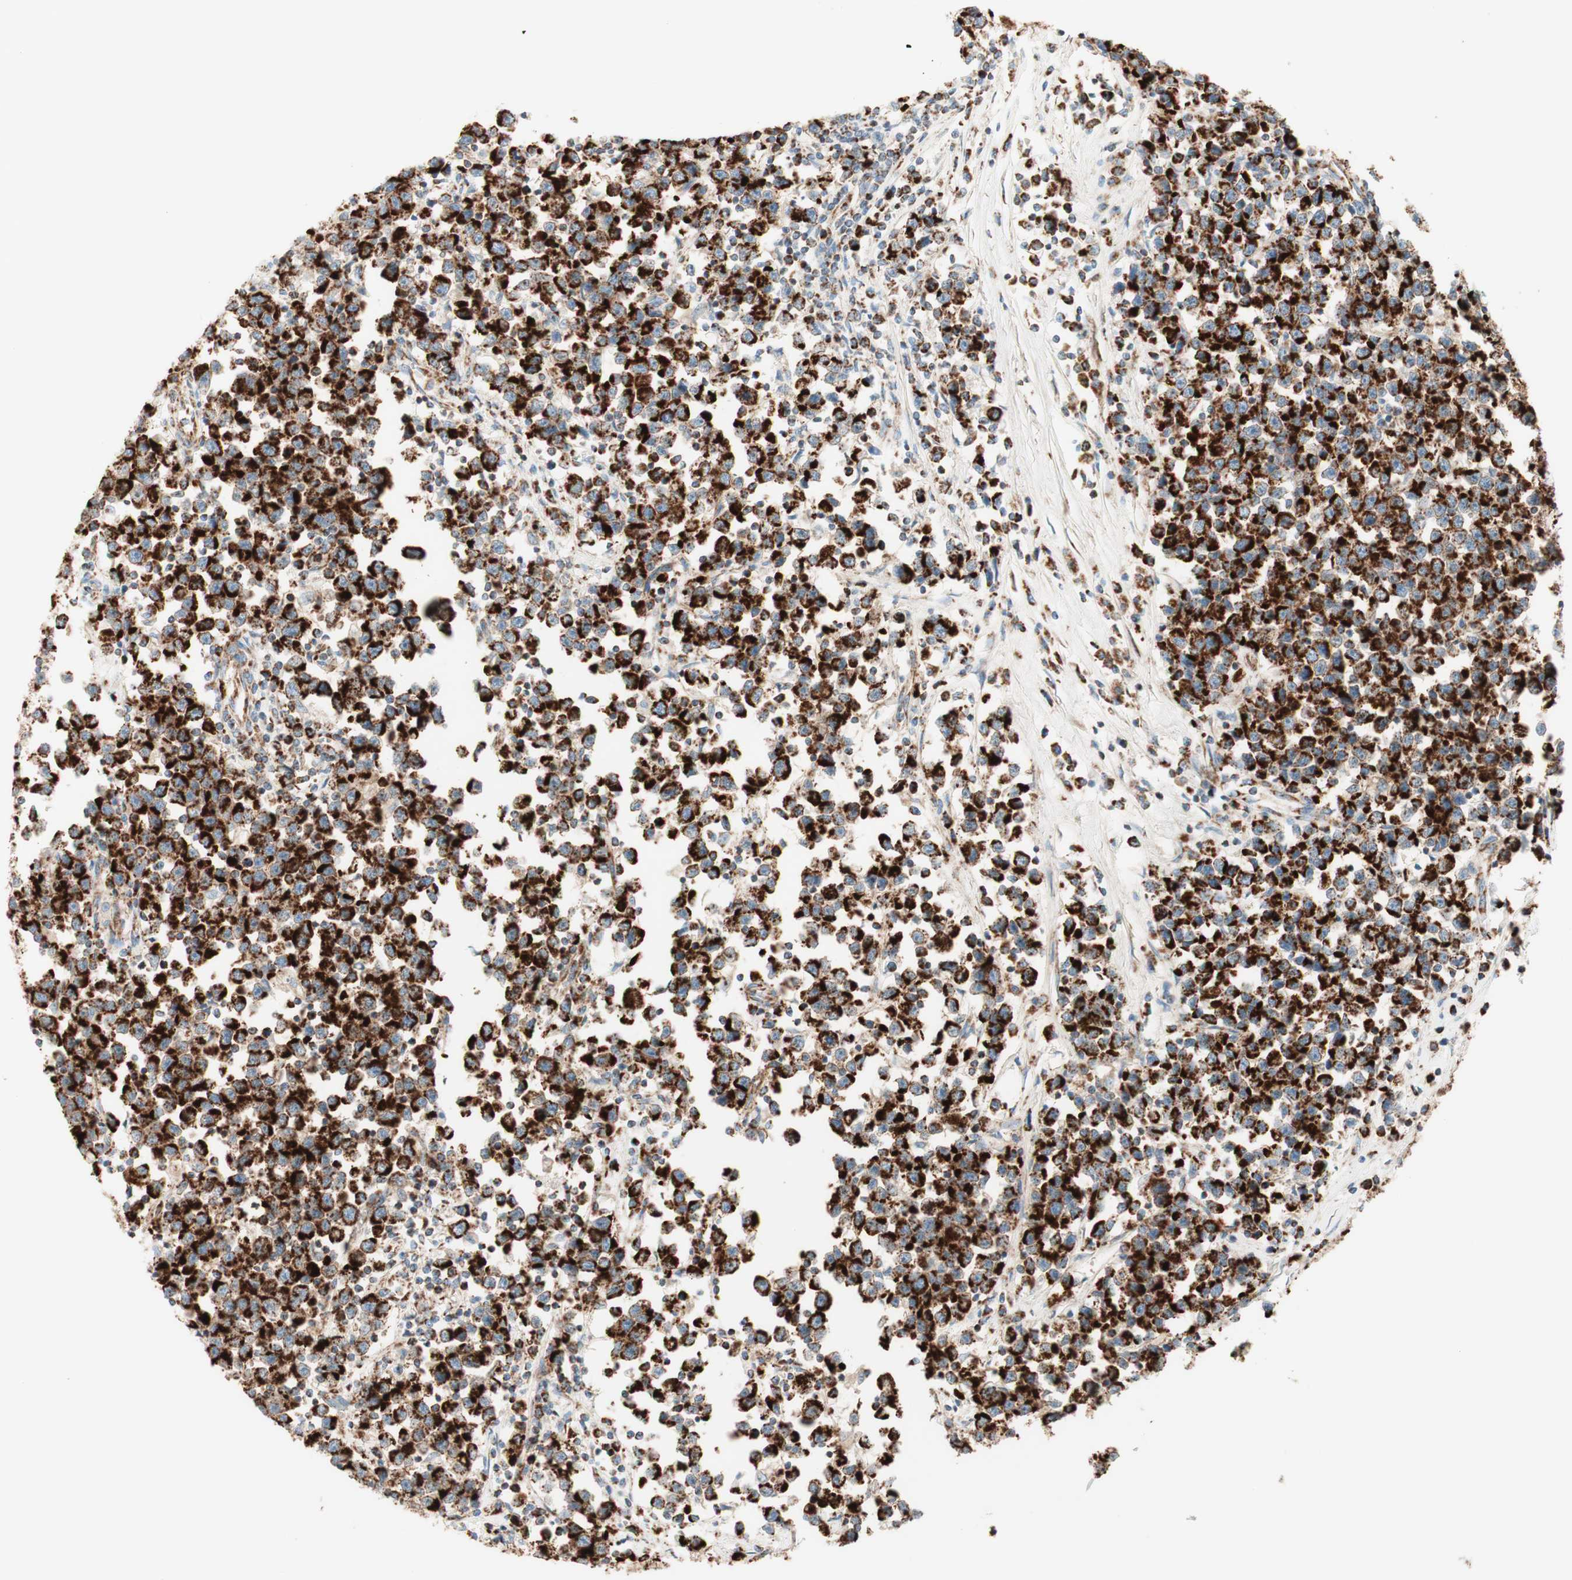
{"staining": {"intensity": "strong", "quantity": ">75%", "location": "cytoplasmic/membranous"}, "tissue": "testis cancer", "cell_type": "Tumor cells", "image_type": "cancer", "snomed": [{"axis": "morphology", "description": "Seminoma, NOS"}, {"axis": "topography", "description": "Testis"}], "caption": "This is an image of IHC staining of testis cancer (seminoma), which shows strong expression in the cytoplasmic/membranous of tumor cells.", "gene": "TOMM20", "patient": {"sex": "male", "age": 43}}